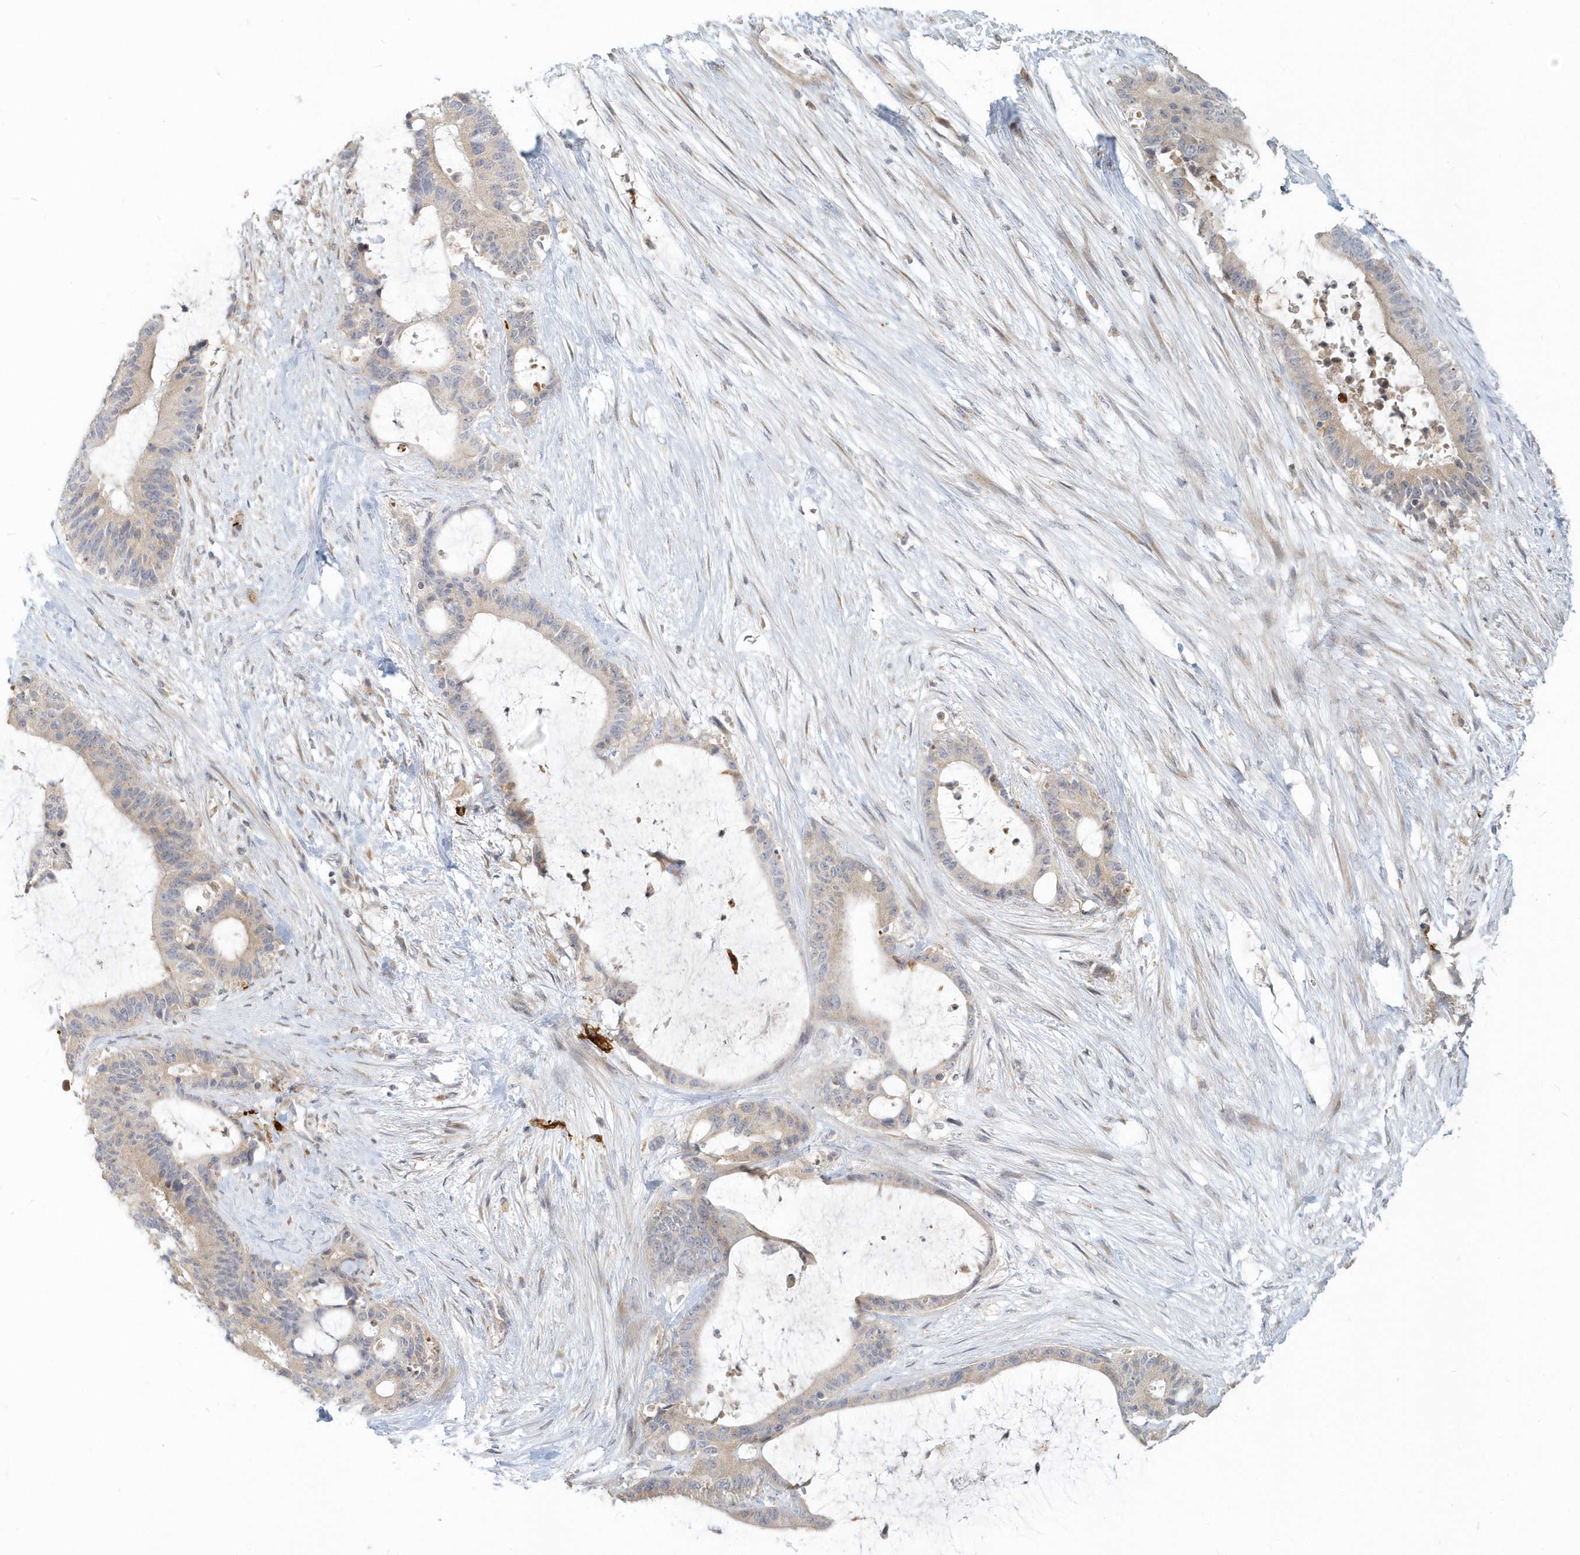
{"staining": {"intensity": "weak", "quantity": "25%-75%", "location": "cytoplasmic/membranous"}, "tissue": "liver cancer", "cell_type": "Tumor cells", "image_type": "cancer", "snomed": [{"axis": "morphology", "description": "Normal tissue, NOS"}, {"axis": "morphology", "description": "Cholangiocarcinoma"}, {"axis": "topography", "description": "Liver"}, {"axis": "topography", "description": "Peripheral nerve tissue"}], "caption": "Cholangiocarcinoma (liver) was stained to show a protein in brown. There is low levels of weak cytoplasmic/membranous positivity in about 25%-75% of tumor cells.", "gene": "NAPB", "patient": {"sex": "female", "age": 73}}